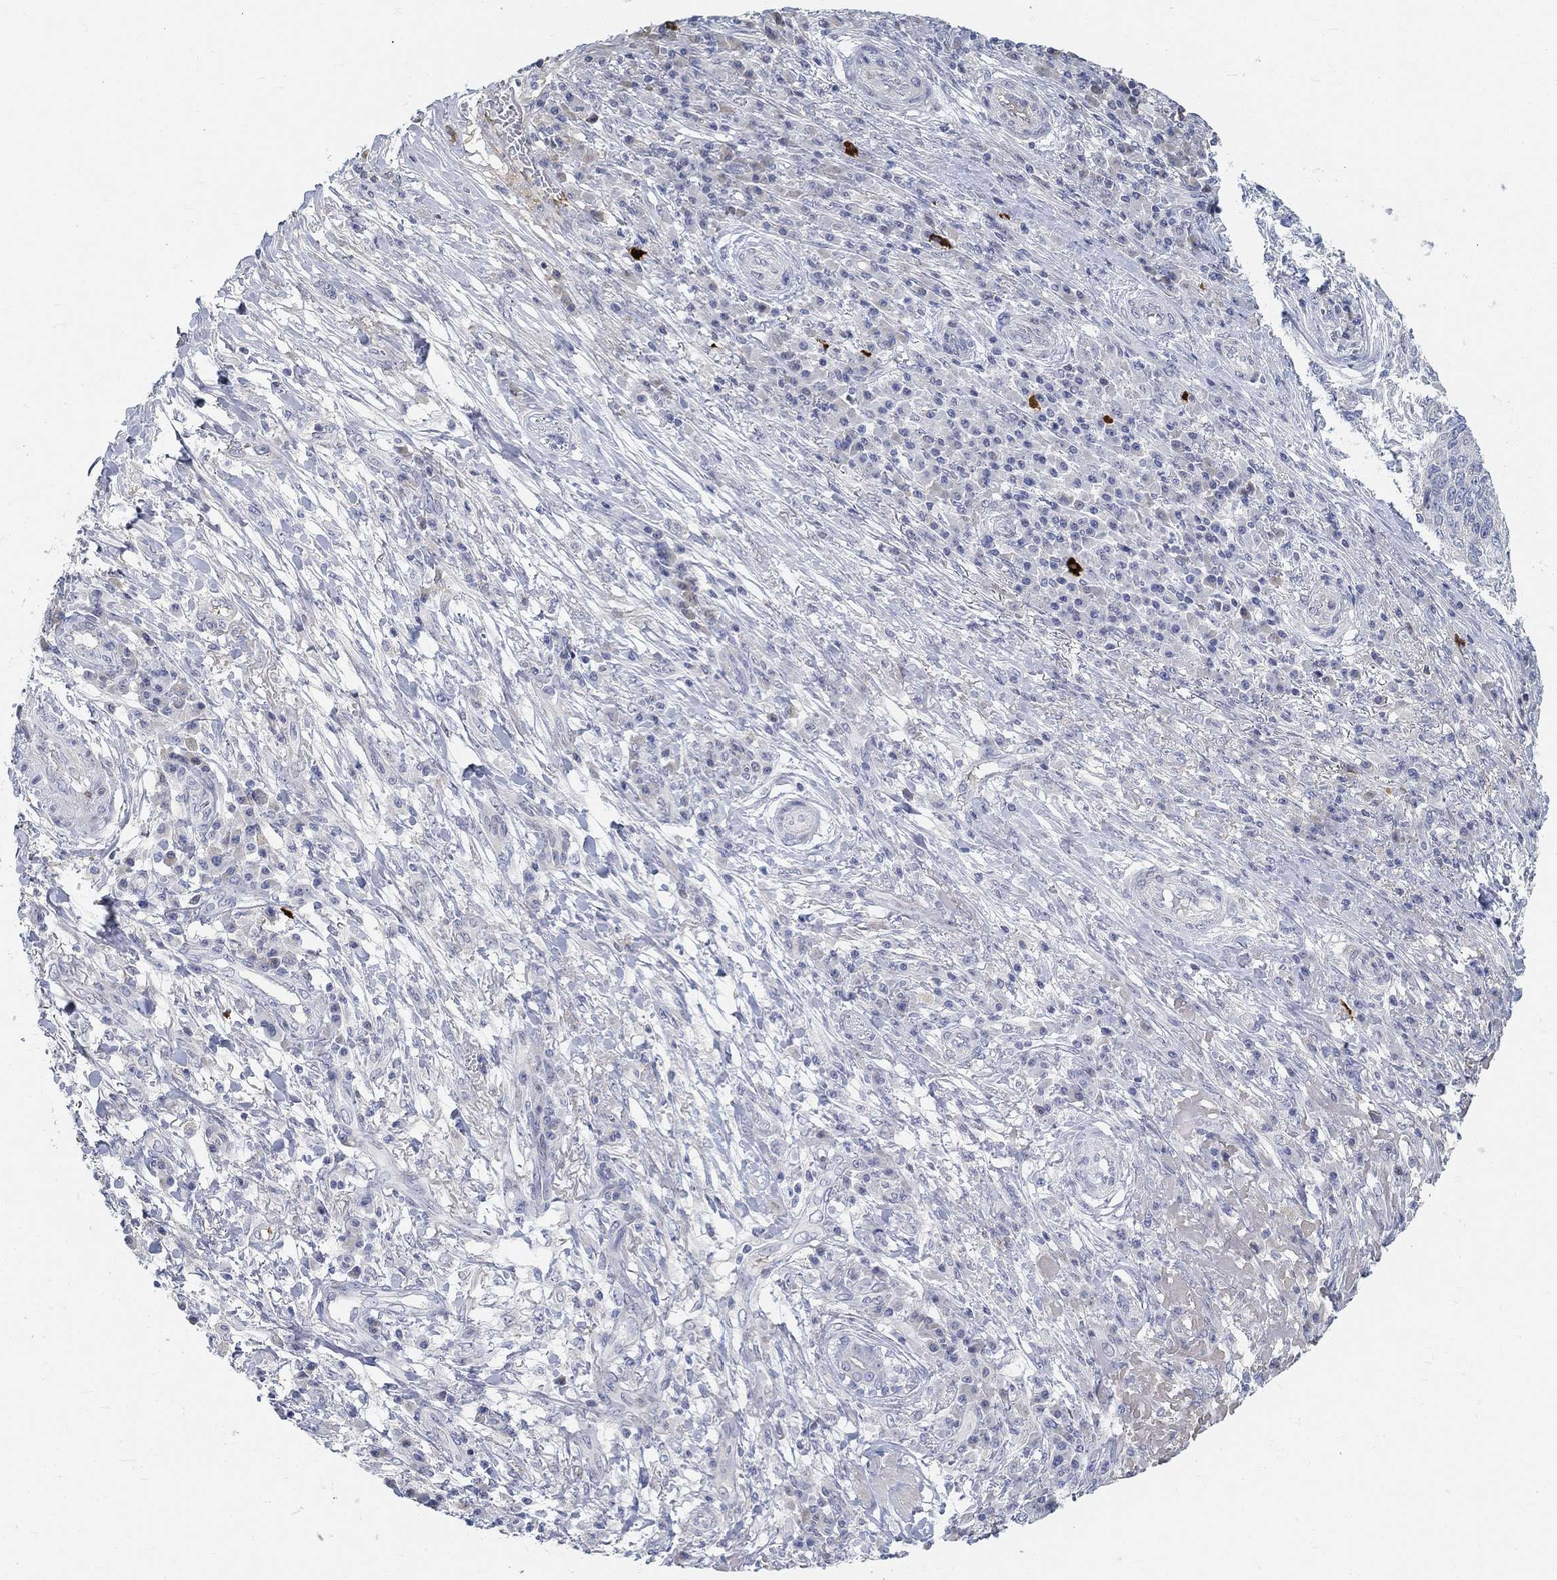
{"staining": {"intensity": "negative", "quantity": "none", "location": "none"}, "tissue": "skin cancer", "cell_type": "Tumor cells", "image_type": "cancer", "snomed": [{"axis": "morphology", "description": "Squamous cell carcinoma, NOS"}, {"axis": "topography", "description": "Skin"}], "caption": "Tumor cells are negative for protein expression in human skin cancer (squamous cell carcinoma).", "gene": "SNTG2", "patient": {"sex": "male", "age": 92}}